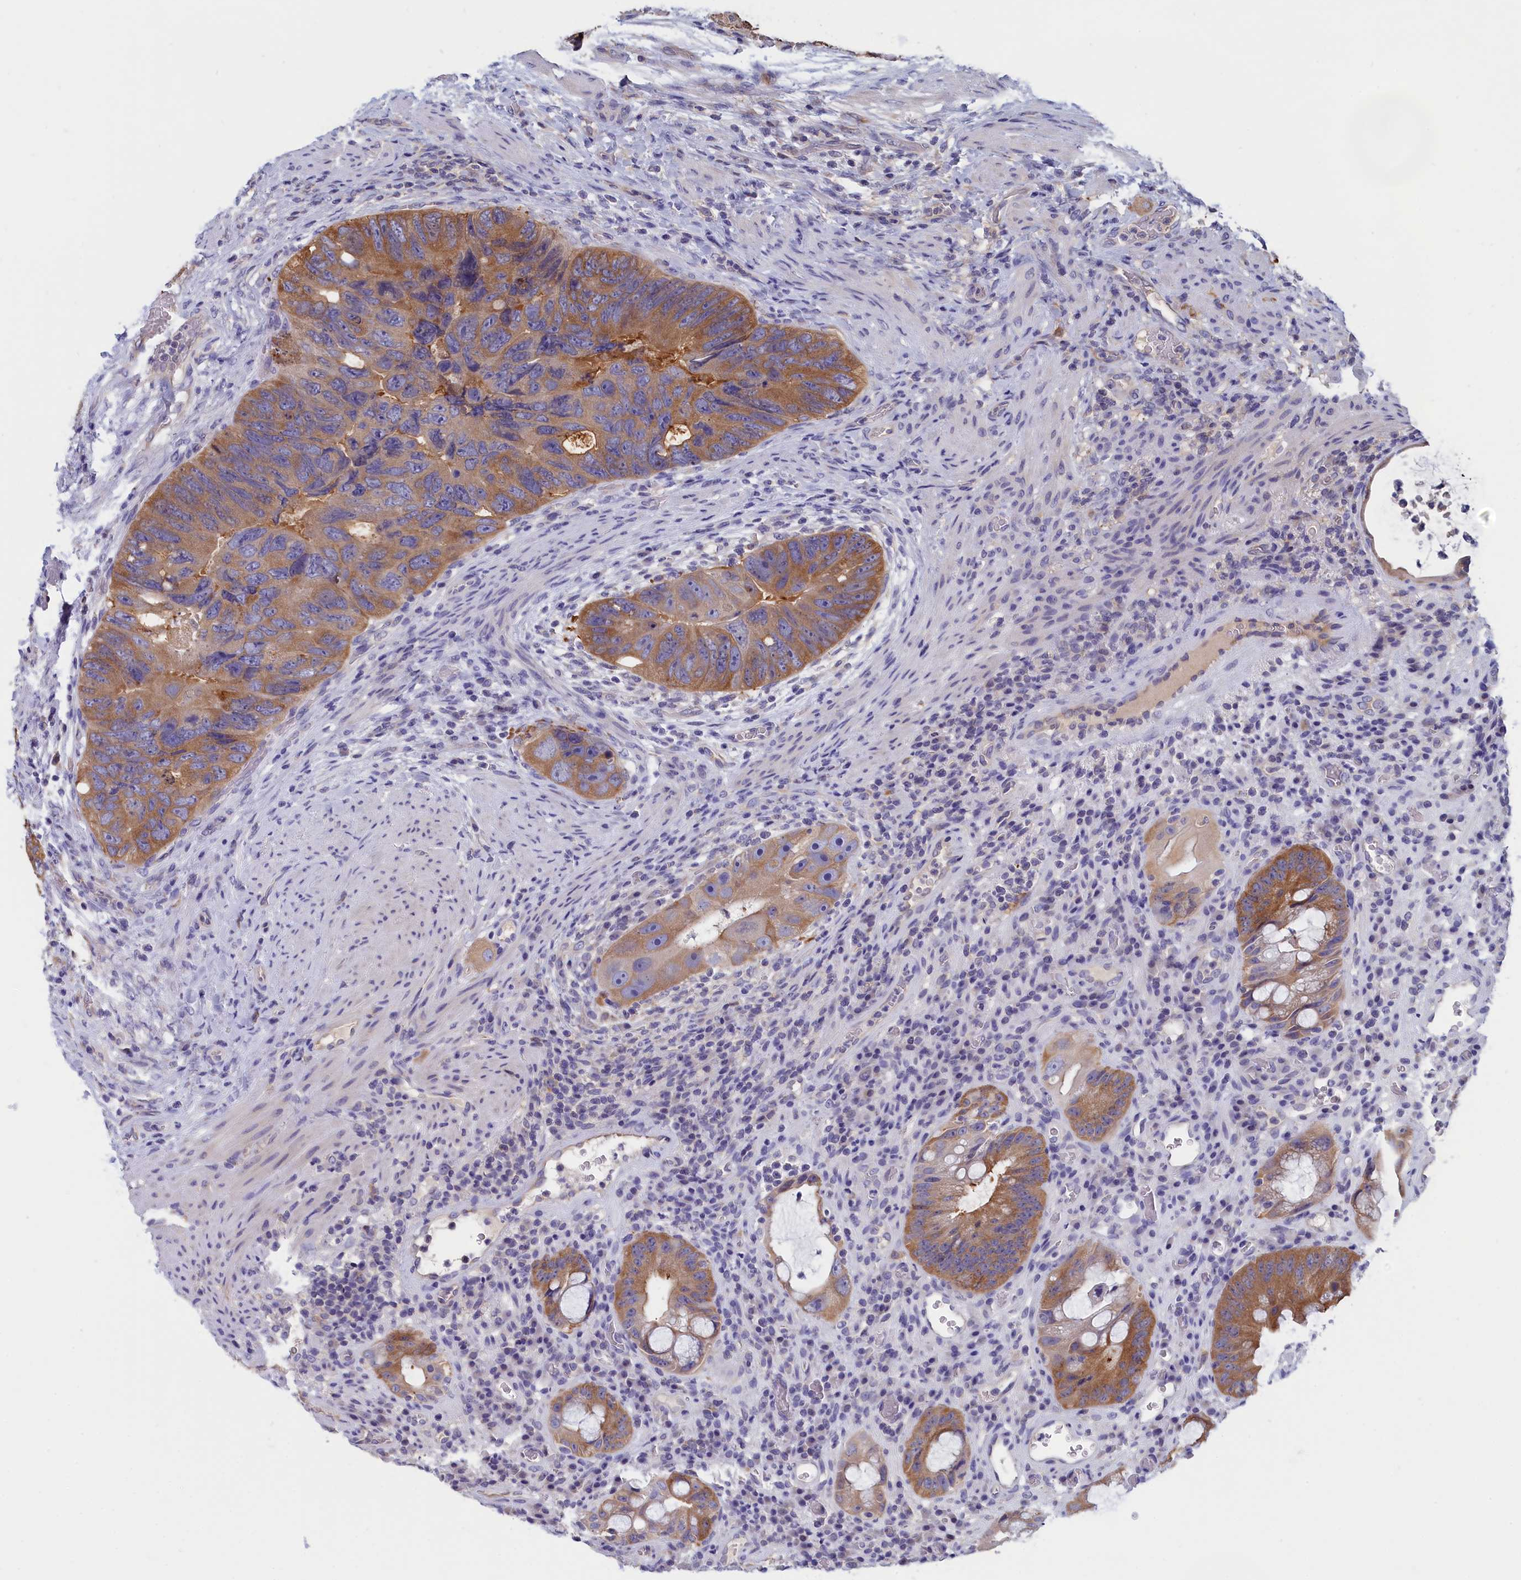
{"staining": {"intensity": "moderate", "quantity": "25%-75%", "location": "cytoplasmic/membranous"}, "tissue": "colorectal cancer", "cell_type": "Tumor cells", "image_type": "cancer", "snomed": [{"axis": "morphology", "description": "Adenocarcinoma, NOS"}, {"axis": "topography", "description": "Rectum"}], "caption": "An image of adenocarcinoma (colorectal) stained for a protein exhibits moderate cytoplasmic/membranous brown staining in tumor cells. The staining was performed using DAB, with brown indicating positive protein expression. Nuclei are stained blue with hematoxylin.", "gene": "ABCC8", "patient": {"sex": "male", "age": 59}}